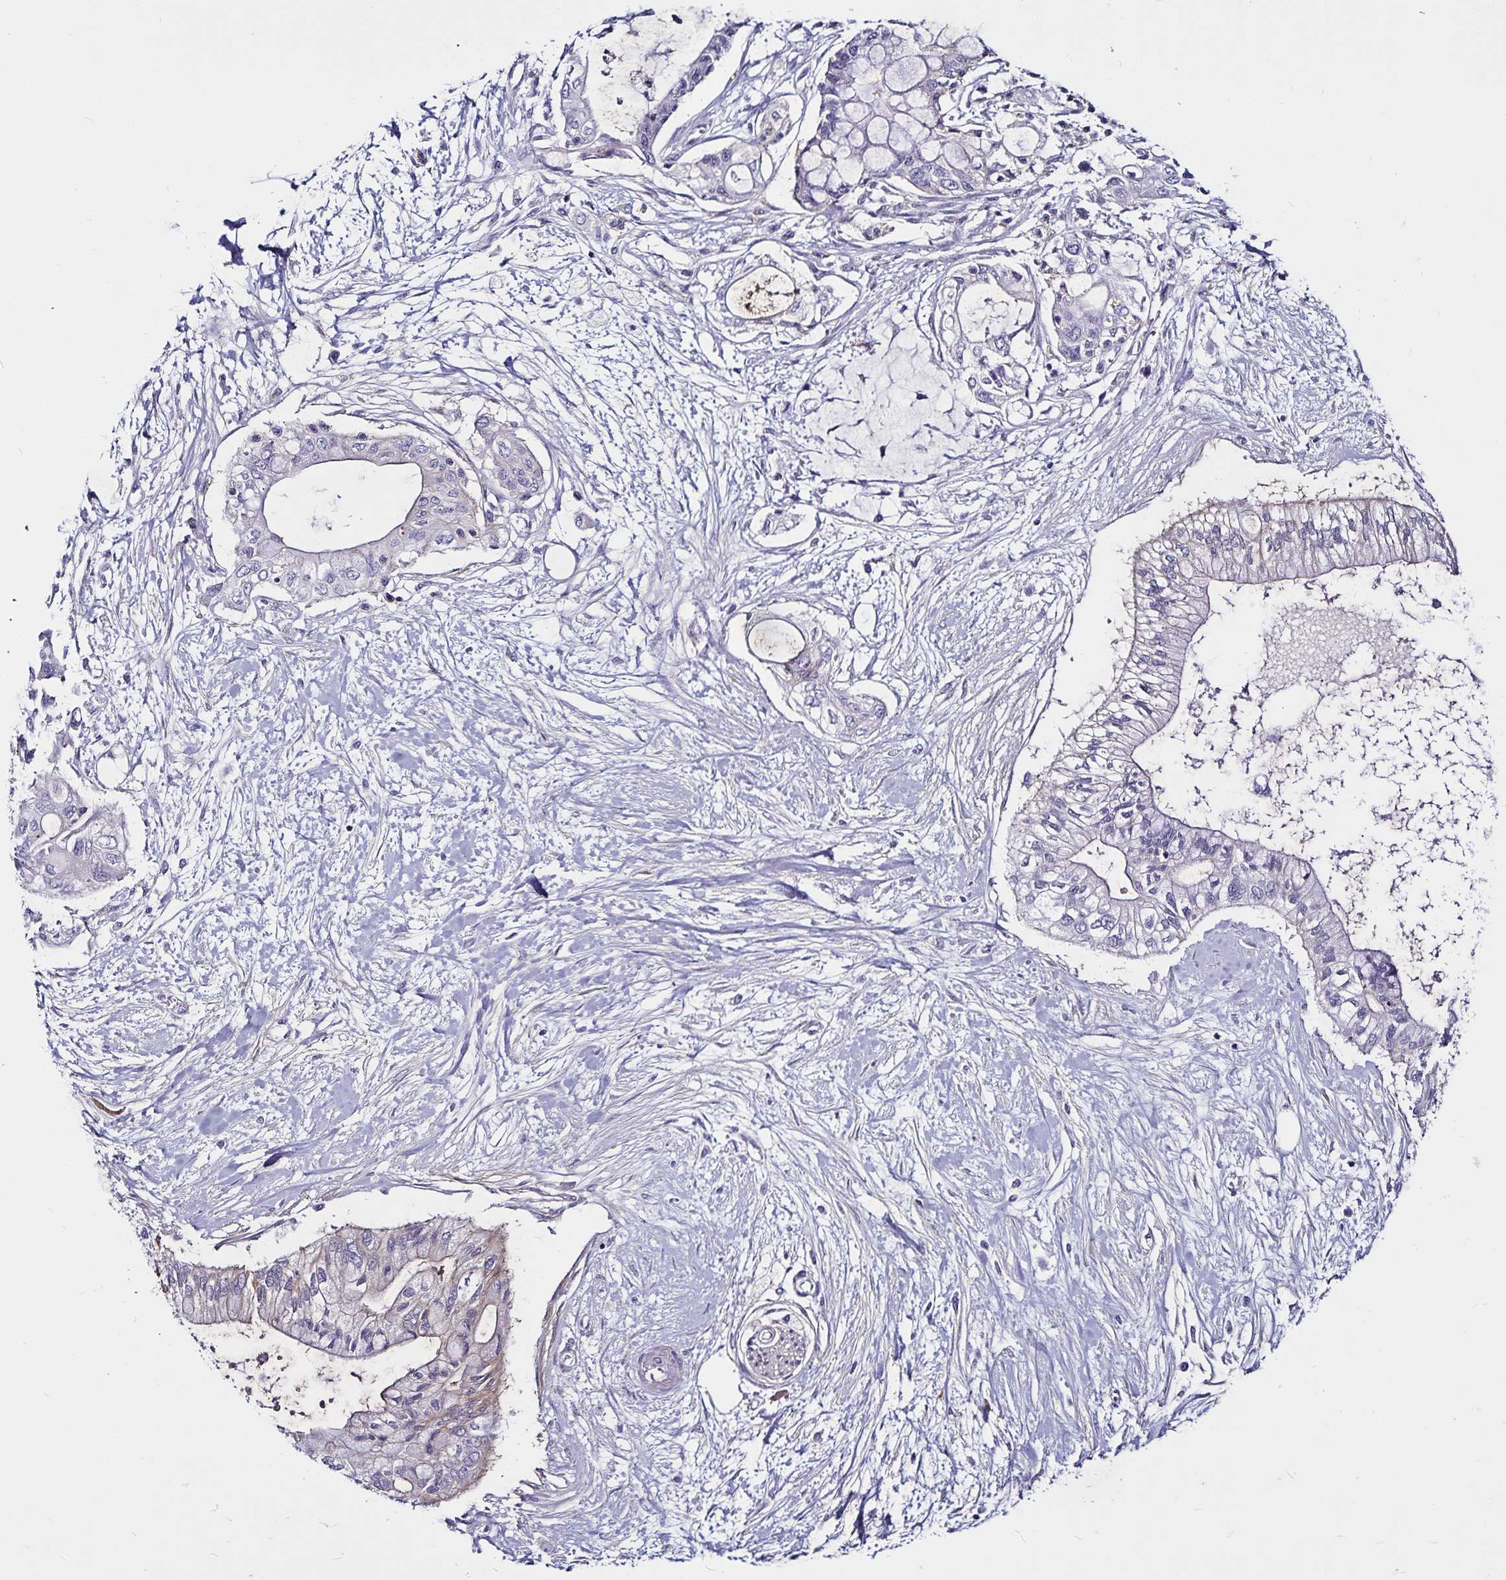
{"staining": {"intensity": "weak", "quantity": "<25%", "location": "cytoplasmic/membranous"}, "tissue": "pancreatic cancer", "cell_type": "Tumor cells", "image_type": "cancer", "snomed": [{"axis": "morphology", "description": "Adenocarcinoma, NOS"}, {"axis": "topography", "description": "Pancreas"}], "caption": "The photomicrograph exhibits no significant expression in tumor cells of pancreatic cancer.", "gene": "GNG12", "patient": {"sex": "female", "age": 77}}